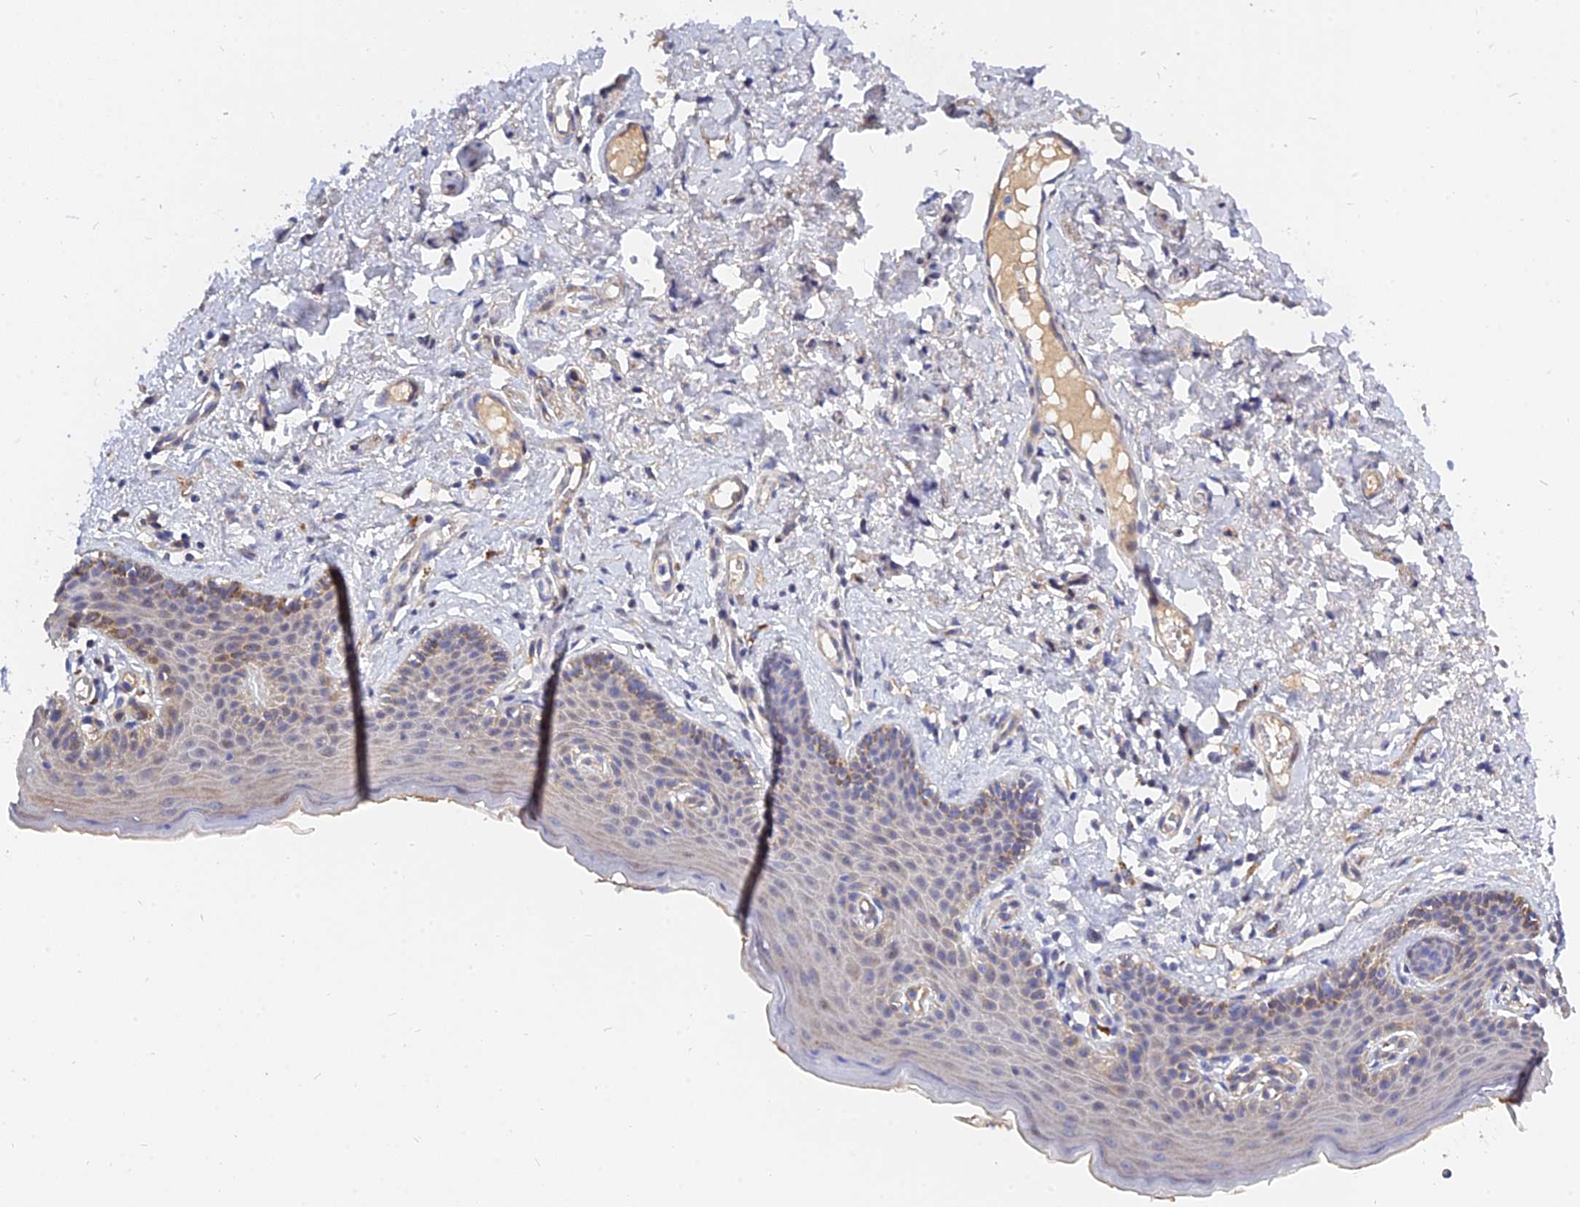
{"staining": {"intensity": "moderate", "quantity": "<25%", "location": "cytoplasmic/membranous"}, "tissue": "skin", "cell_type": "Epidermal cells", "image_type": "normal", "snomed": [{"axis": "morphology", "description": "Normal tissue, NOS"}, {"axis": "topography", "description": "Vulva"}], "caption": "This is a micrograph of immunohistochemistry (IHC) staining of unremarkable skin, which shows moderate staining in the cytoplasmic/membranous of epidermal cells.", "gene": "MRPL35", "patient": {"sex": "female", "age": 66}}